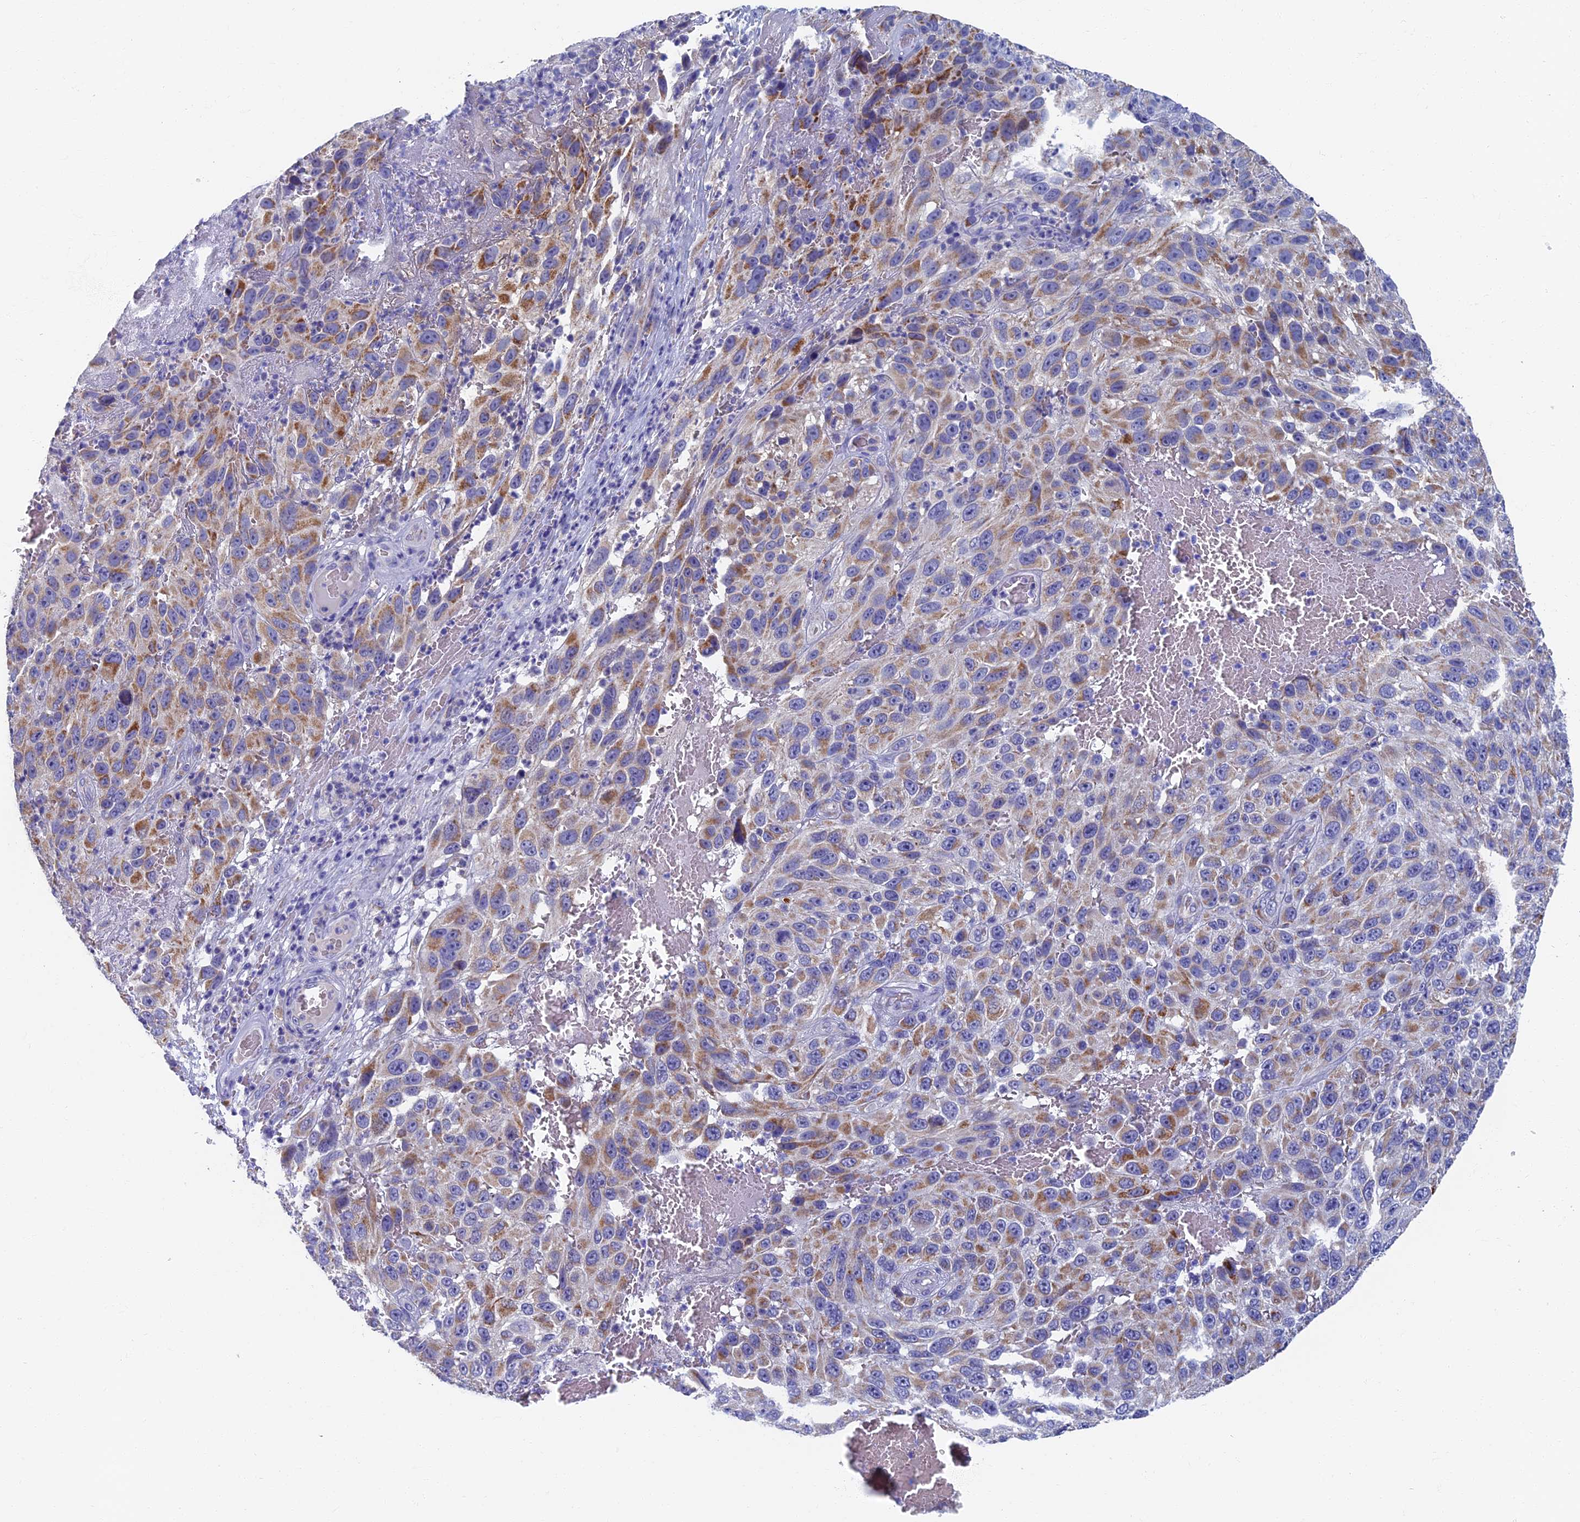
{"staining": {"intensity": "moderate", "quantity": "25%-75%", "location": "cytoplasmic/membranous"}, "tissue": "melanoma", "cell_type": "Tumor cells", "image_type": "cancer", "snomed": [{"axis": "morphology", "description": "Malignant melanoma, NOS"}, {"axis": "topography", "description": "Skin"}], "caption": "Protein analysis of malignant melanoma tissue demonstrates moderate cytoplasmic/membranous expression in about 25%-75% of tumor cells. The staining was performed using DAB to visualize the protein expression in brown, while the nuclei were stained in blue with hematoxylin (Magnification: 20x).", "gene": "OAT", "patient": {"sex": "female", "age": 96}}